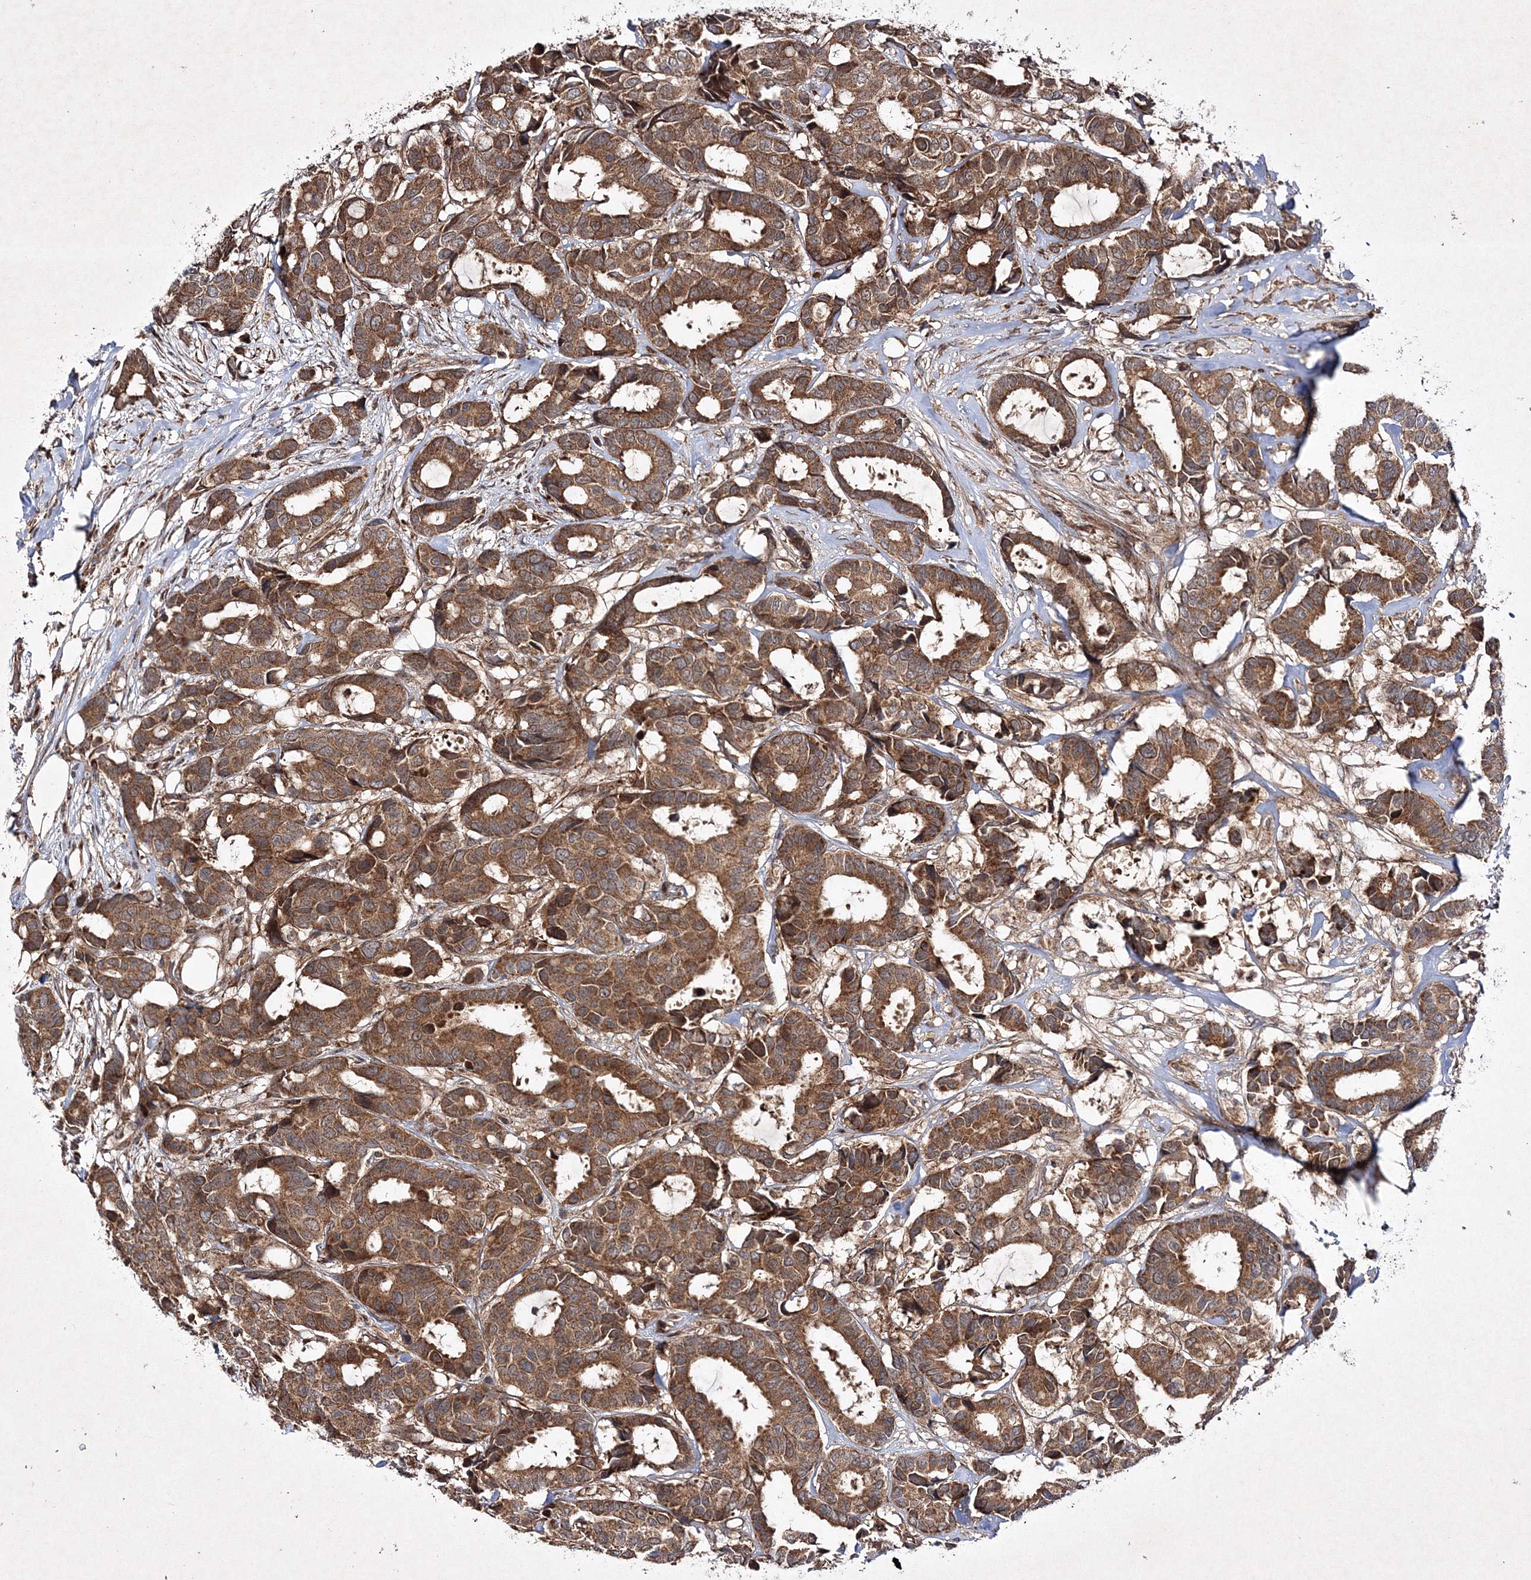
{"staining": {"intensity": "moderate", "quantity": ">75%", "location": "cytoplasmic/membranous"}, "tissue": "breast cancer", "cell_type": "Tumor cells", "image_type": "cancer", "snomed": [{"axis": "morphology", "description": "Duct carcinoma"}, {"axis": "topography", "description": "Breast"}], "caption": "Immunohistochemistry (IHC) (DAB (3,3'-diaminobenzidine)) staining of human breast infiltrating ductal carcinoma displays moderate cytoplasmic/membranous protein staining in approximately >75% of tumor cells.", "gene": "SCRN3", "patient": {"sex": "female", "age": 87}}